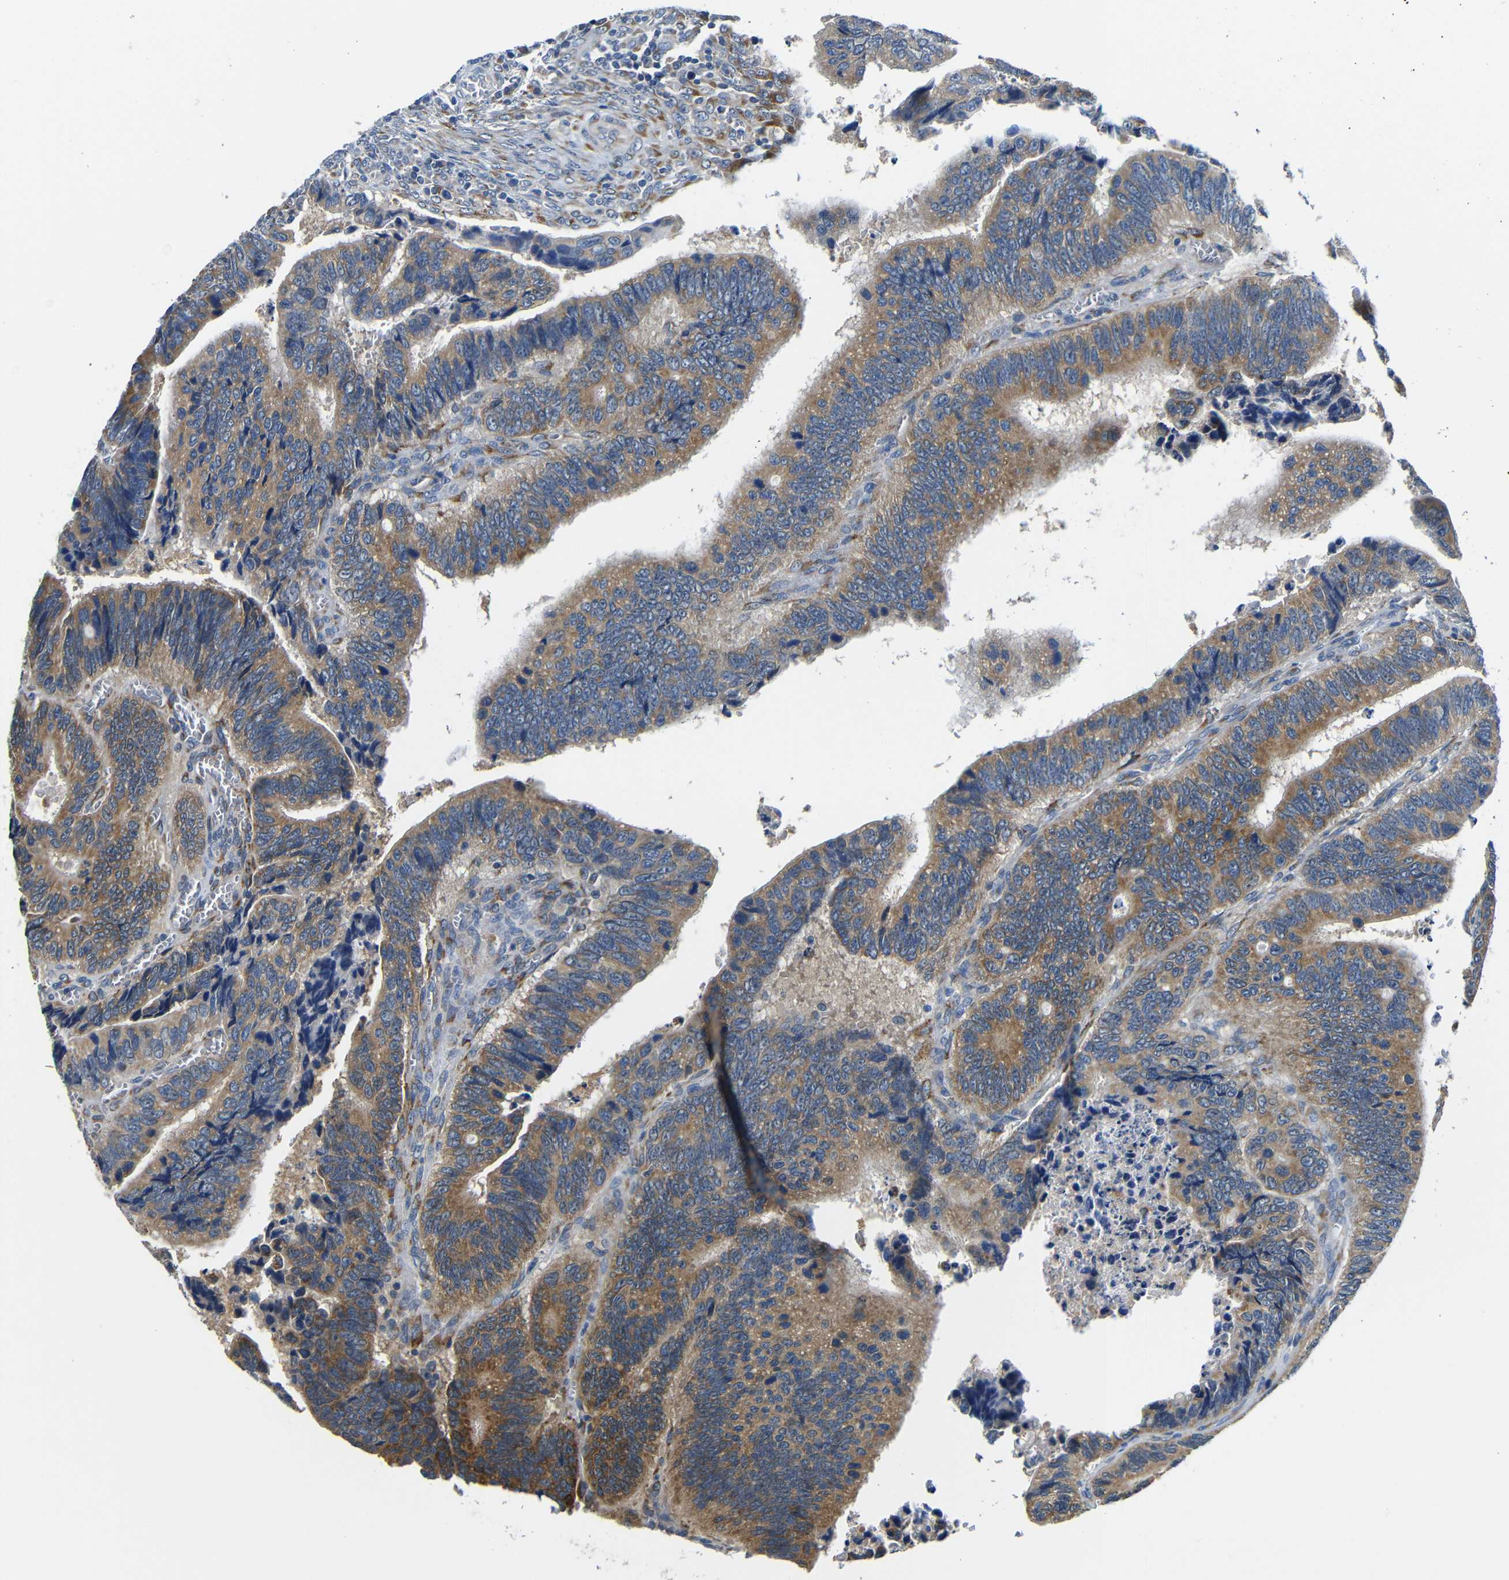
{"staining": {"intensity": "moderate", "quantity": ">75%", "location": "cytoplasmic/membranous"}, "tissue": "colorectal cancer", "cell_type": "Tumor cells", "image_type": "cancer", "snomed": [{"axis": "morphology", "description": "Inflammation, NOS"}, {"axis": "morphology", "description": "Adenocarcinoma, NOS"}, {"axis": "topography", "description": "Colon"}], "caption": "IHC photomicrograph of colorectal cancer stained for a protein (brown), which shows medium levels of moderate cytoplasmic/membranous positivity in approximately >75% of tumor cells.", "gene": "FKBP14", "patient": {"sex": "male", "age": 72}}